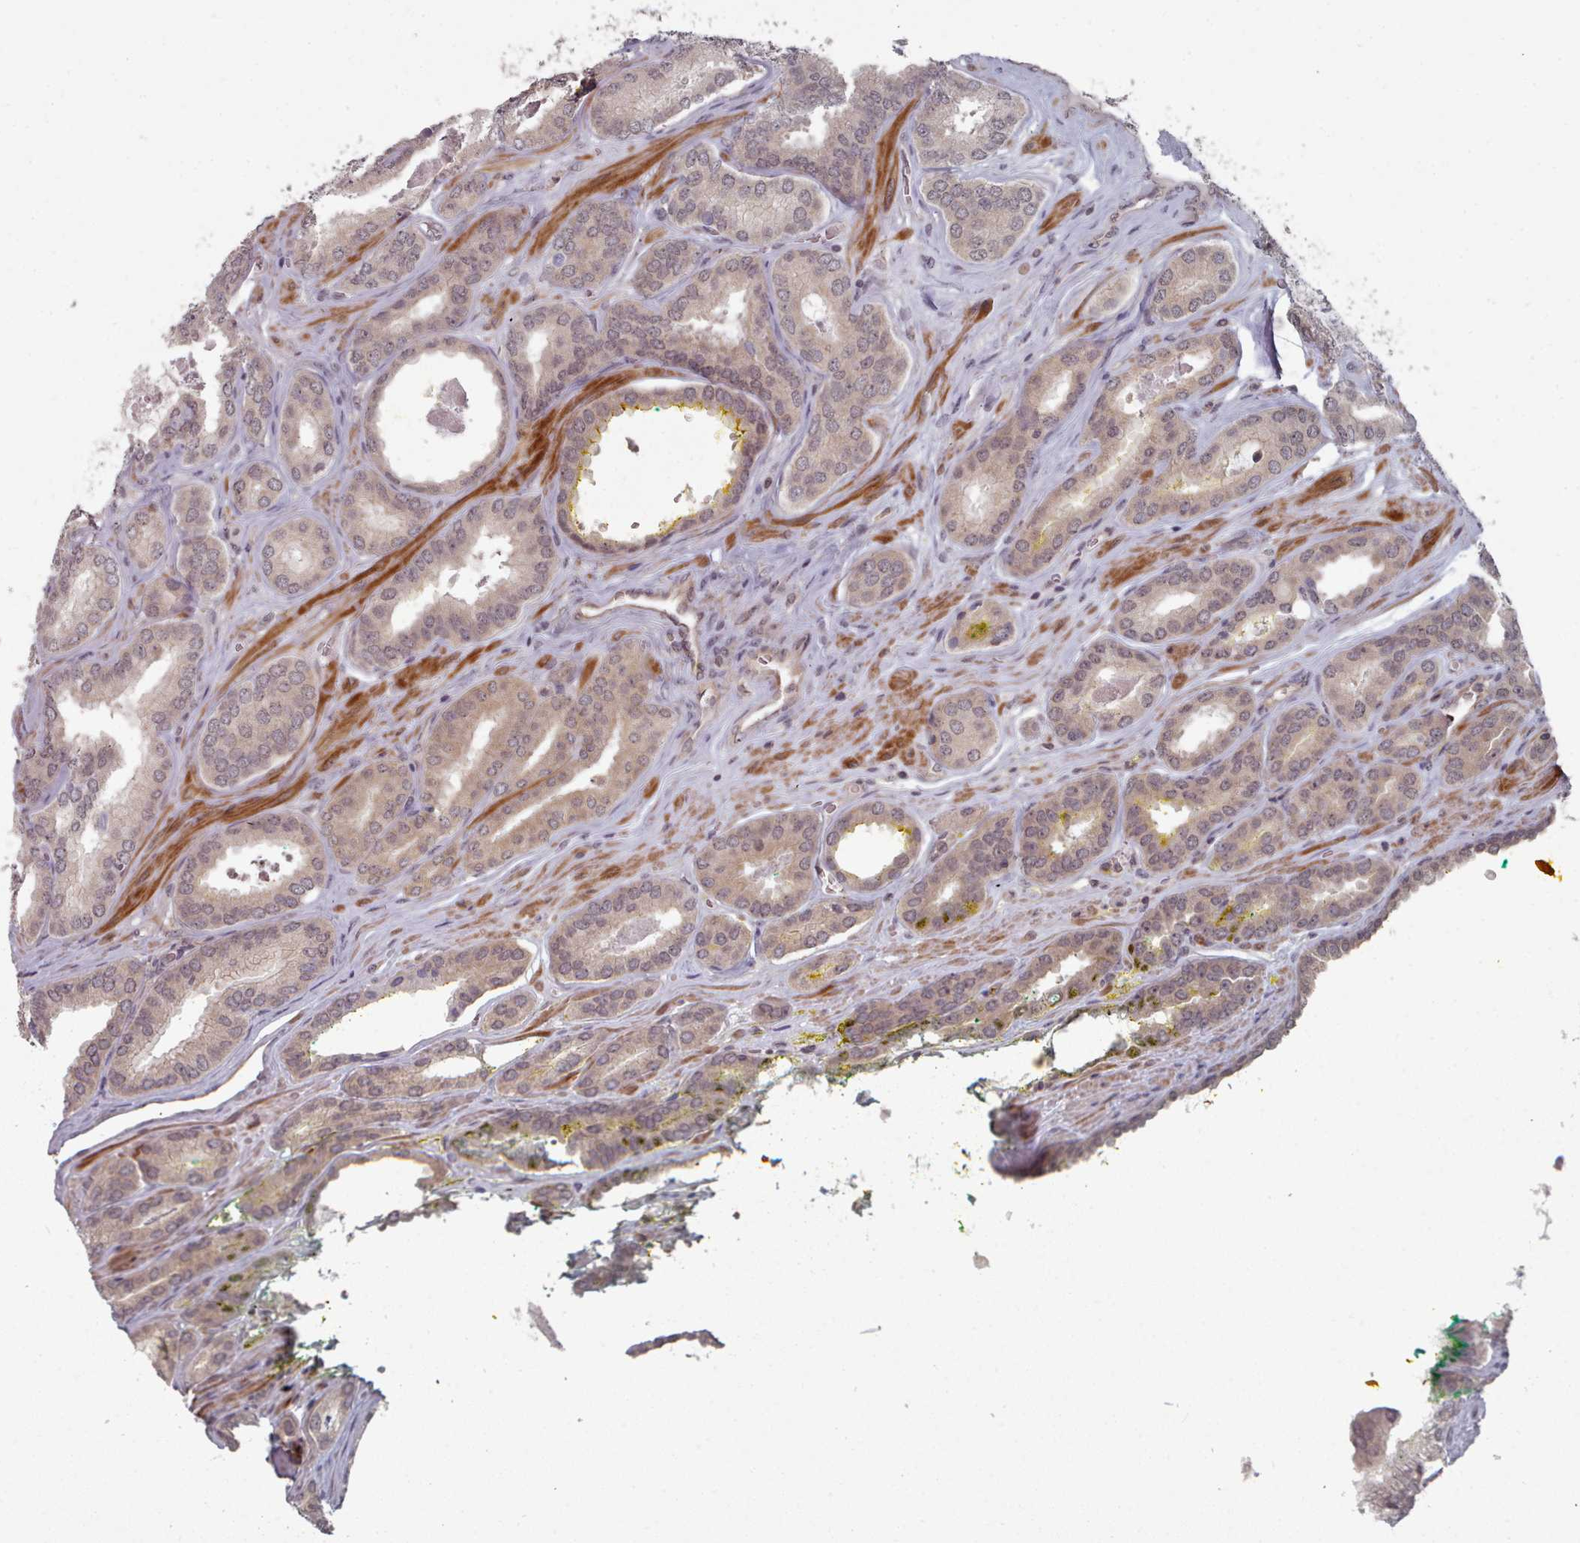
{"staining": {"intensity": "weak", "quantity": "25%-75%", "location": "cytoplasmic/membranous"}, "tissue": "prostate cancer", "cell_type": "Tumor cells", "image_type": "cancer", "snomed": [{"axis": "morphology", "description": "Adenocarcinoma, High grade"}, {"axis": "topography", "description": "Prostate"}], "caption": "Approximately 25%-75% of tumor cells in prostate adenocarcinoma (high-grade) demonstrate weak cytoplasmic/membranous protein expression as visualized by brown immunohistochemical staining.", "gene": "HYAL3", "patient": {"sex": "male", "age": 72}}